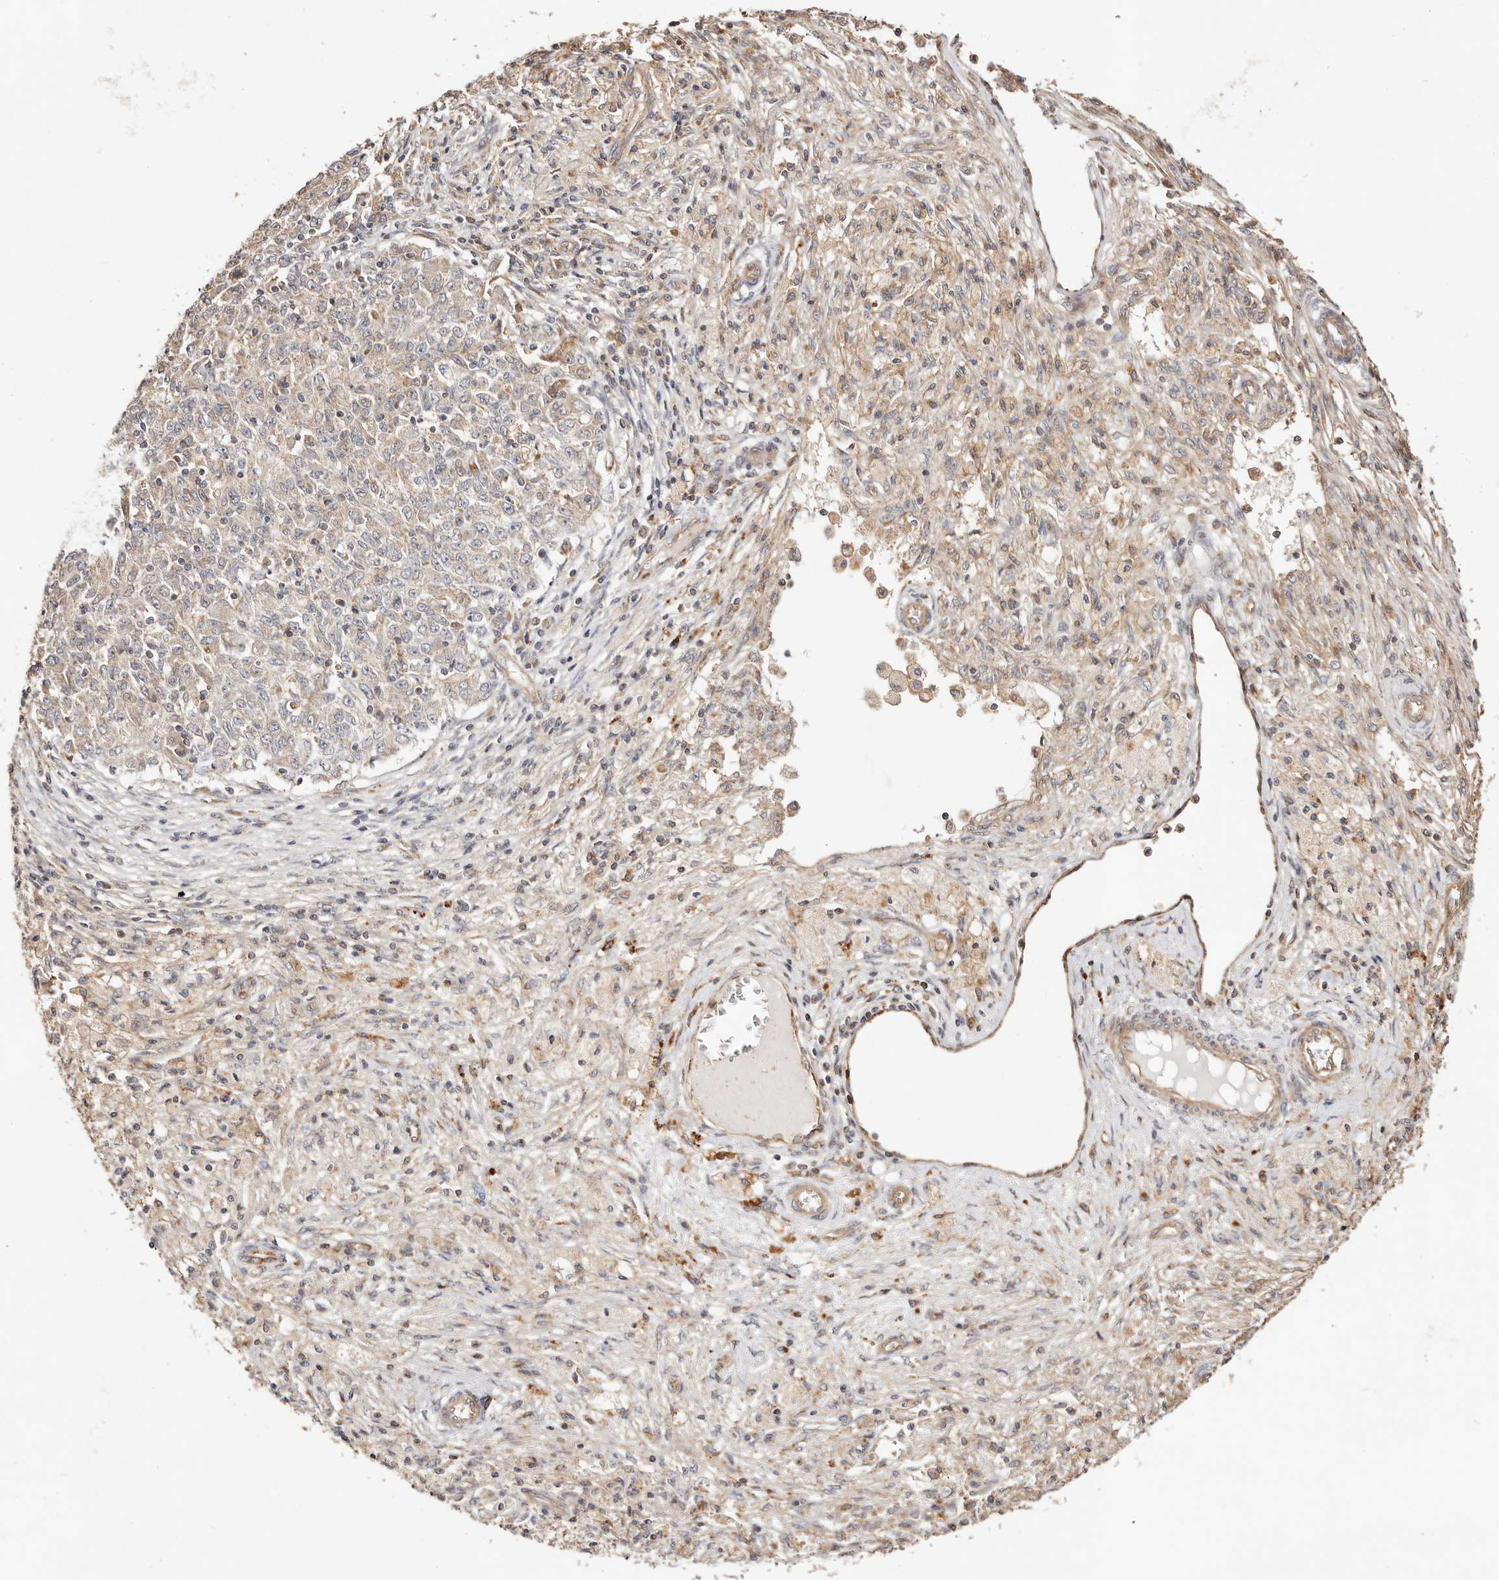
{"staining": {"intensity": "weak", "quantity": "<25%", "location": "cytoplasmic/membranous"}, "tissue": "ovarian cancer", "cell_type": "Tumor cells", "image_type": "cancer", "snomed": [{"axis": "morphology", "description": "Carcinoma, endometroid"}, {"axis": "topography", "description": "Ovary"}], "caption": "Human ovarian endometroid carcinoma stained for a protein using immunohistochemistry displays no positivity in tumor cells.", "gene": "MAPK1", "patient": {"sex": "female", "age": 42}}